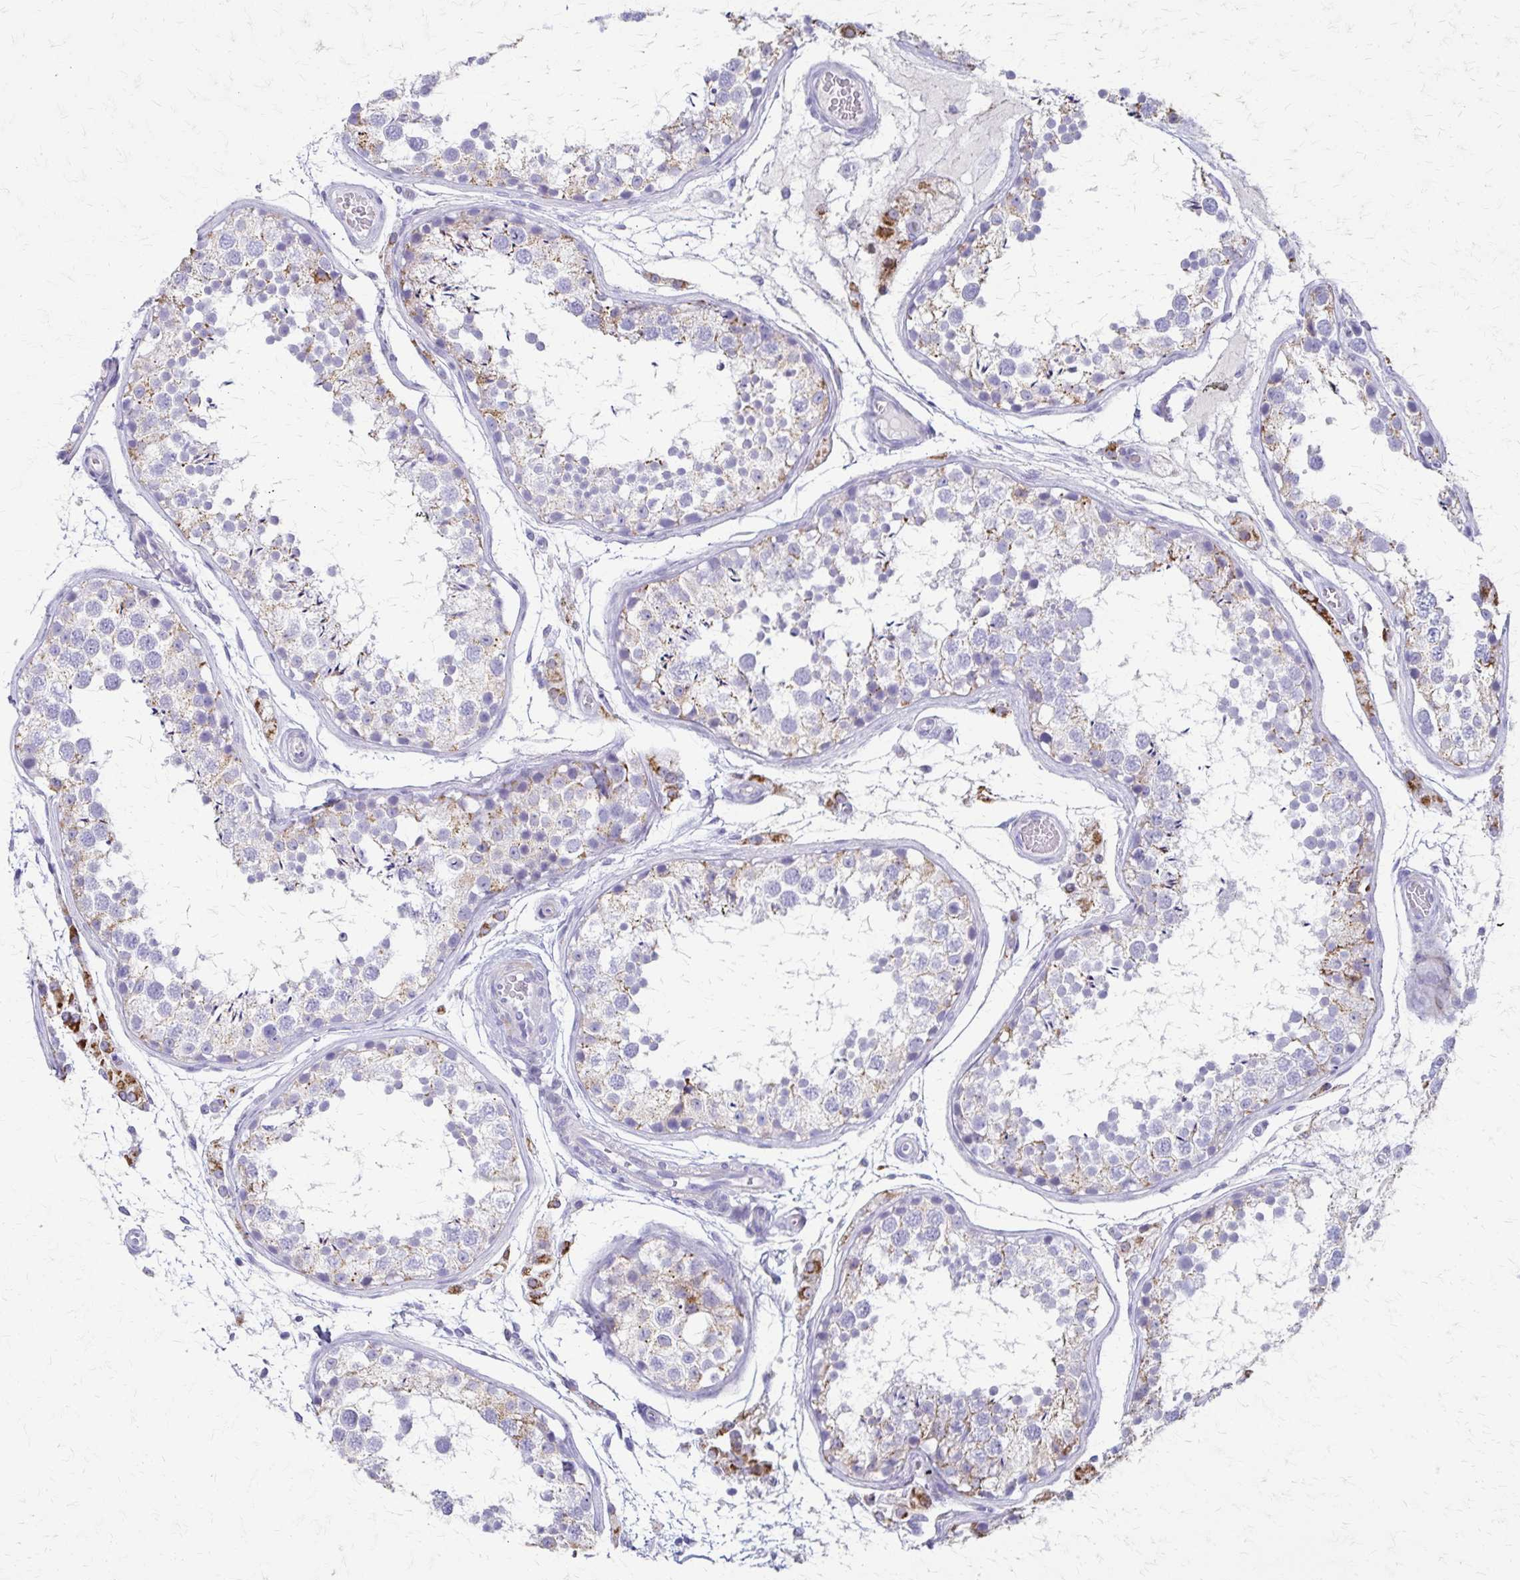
{"staining": {"intensity": "weak", "quantity": "25%-75%", "location": "cytoplasmic/membranous"}, "tissue": "testis", "cell_type": "Cells in seminiferous ducts", "image_type": "normal", "snomed": [{"axis": "morphology", "description": "Normal tissue, NOS"}, {"axis": "topography", "description": "Testis"}], "caption": "This micrograph reveals immunohistochemistry (IHC) staining of unremarkable human testis, with low weak cytoplasmic/membranous positivity in approximately 25%-75% of cells in seminiferous ducts.", "gene": "ZSCAN5B", "patient": {"sex": "male", "age": 29}}